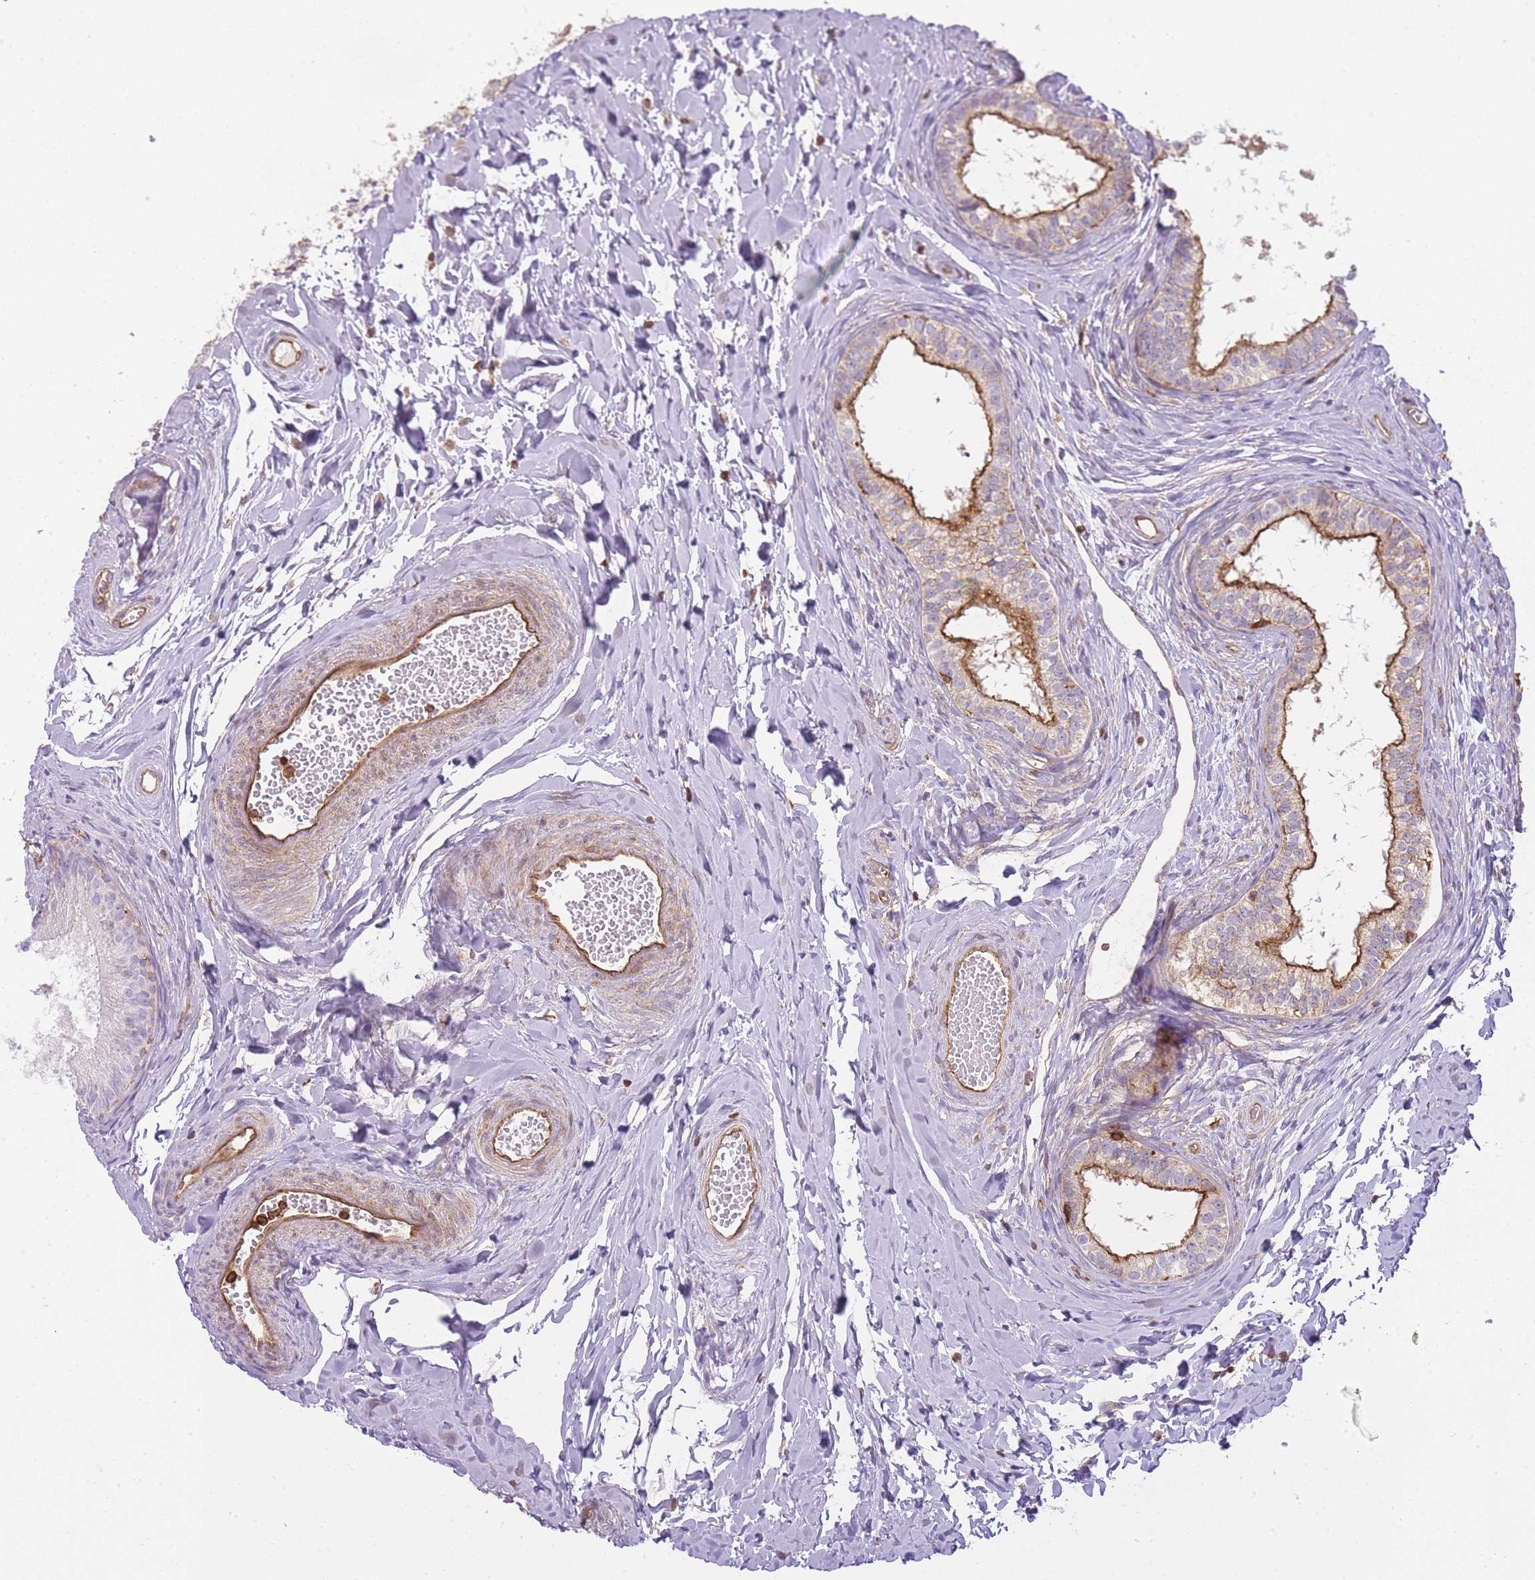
{"staining": {"intensity": "moderate", "quantity": "25%-75%", "location": "cytoplasmic/membranous"}, "tissue": "epididymis", "cell_type": "Glandular cells", "image_type": "normal", "snomed": [{"axis": "morphology", "description": "Normal tissue, NOS"}, {"axis": "topography", "description": "Epididymis"}], "caption": "Protein analysis of normal epididymis reveals moderate cytoplasmic/membranous expression in about 25%-75% of glandular cells.", "gene": "MSN", "patient": {"sex": "male", "age": 34}}